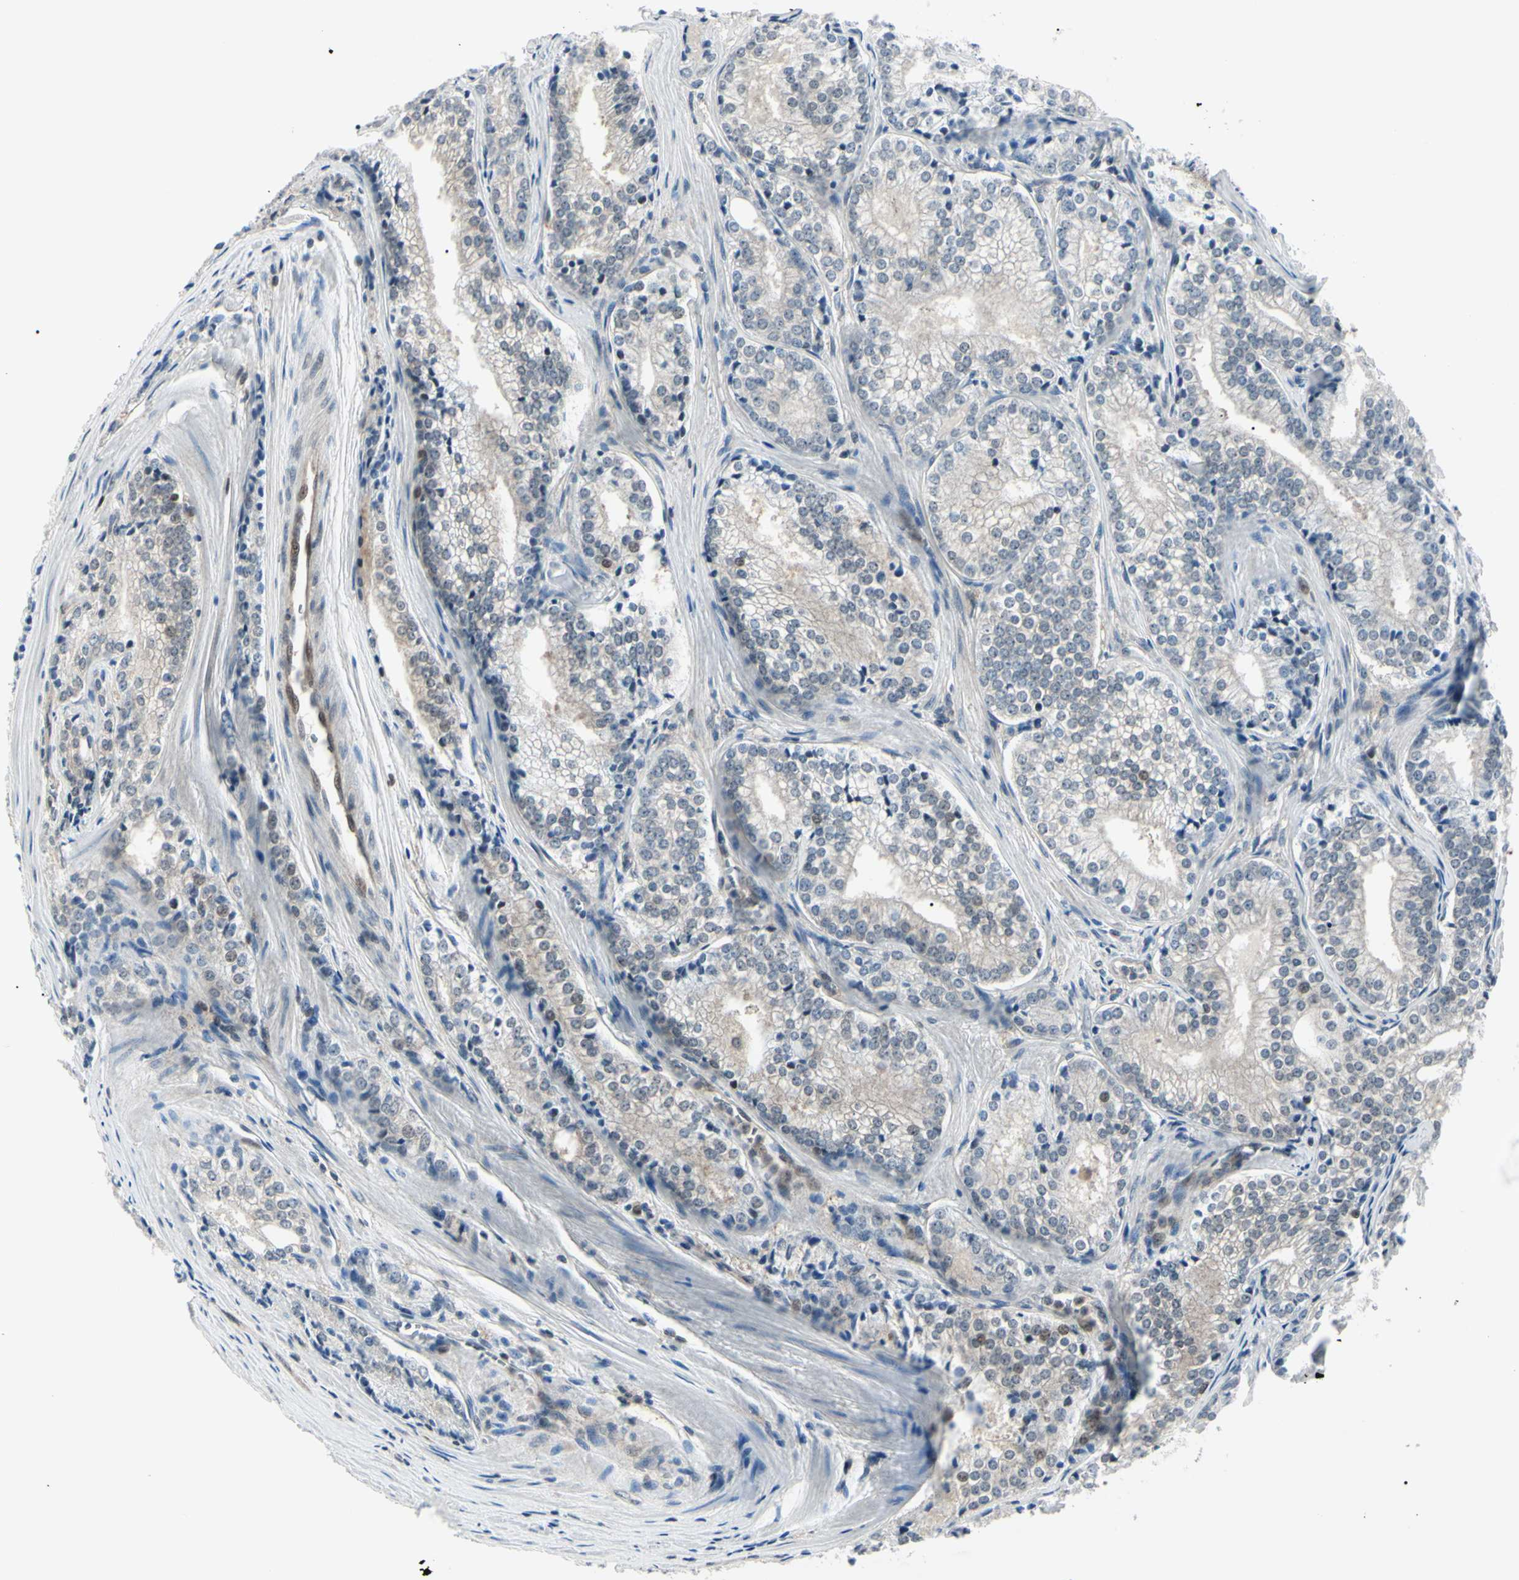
{"staining": {"intensity": "negative", "quantity": "none", "location": "none"}, "tissue": "prostate cancer", "cell_type": "Tumor cells", "image_type": "cancer", "snomed": [{"axis": "morphology", "description": "Adenocarcinoma, Low grade"}, {"axis": "topography", "description": "Prostate"}], "caption": "An image of prostate cancer stained for a protein shows no brown staining in tumor cells.", "gene": "PGK1", "patient": {"sex": "male", "age": 60}}